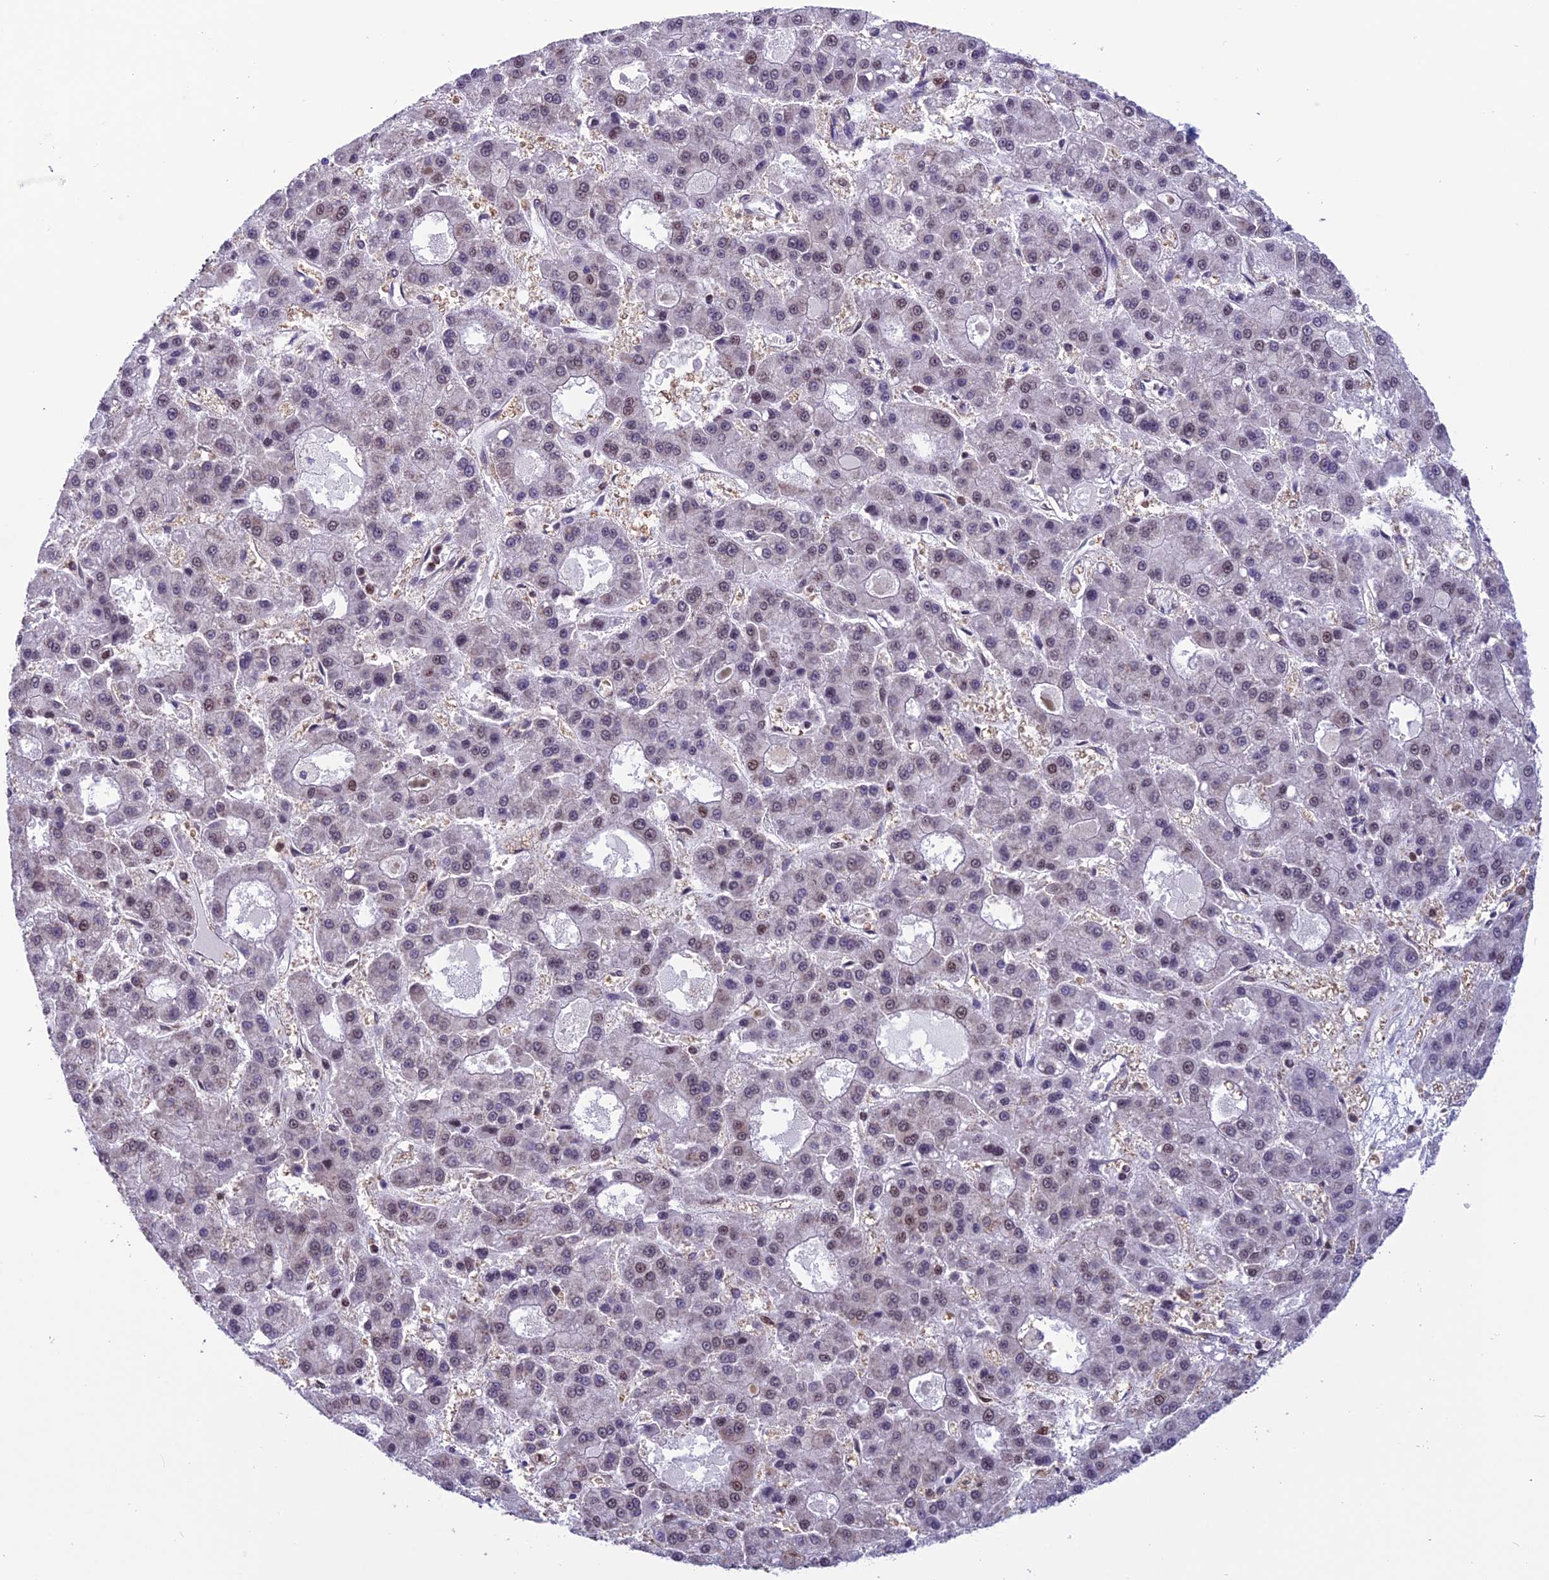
{"staining": {"intensity": "moderate", "quantity": "<25%", "location": "nuclear"}, "tissue": "liver cancer", "cell_type": "Tumor cells", "image_type": "cancer", "snomed": [{"axis": "morphology", "description": "Carcinoma, Hepatocellular, NOS"}, {"axis": "topography", "description": "Liver"}], "caption": "Immunohistochemistry (IHC) of human liver cancer (hepatocellular carcinoma) demonstrates low levels of moderate nuclear positivity in about <25% of tumor cells. The staining is performed using DAB (3,3'-diaminobenzidine) brown chromogen to label protein expression. The nuclei are counter-stained blue using hematoxylin.", "gene": "MIS12", "patient": {"sex": "male", "age": 70}}